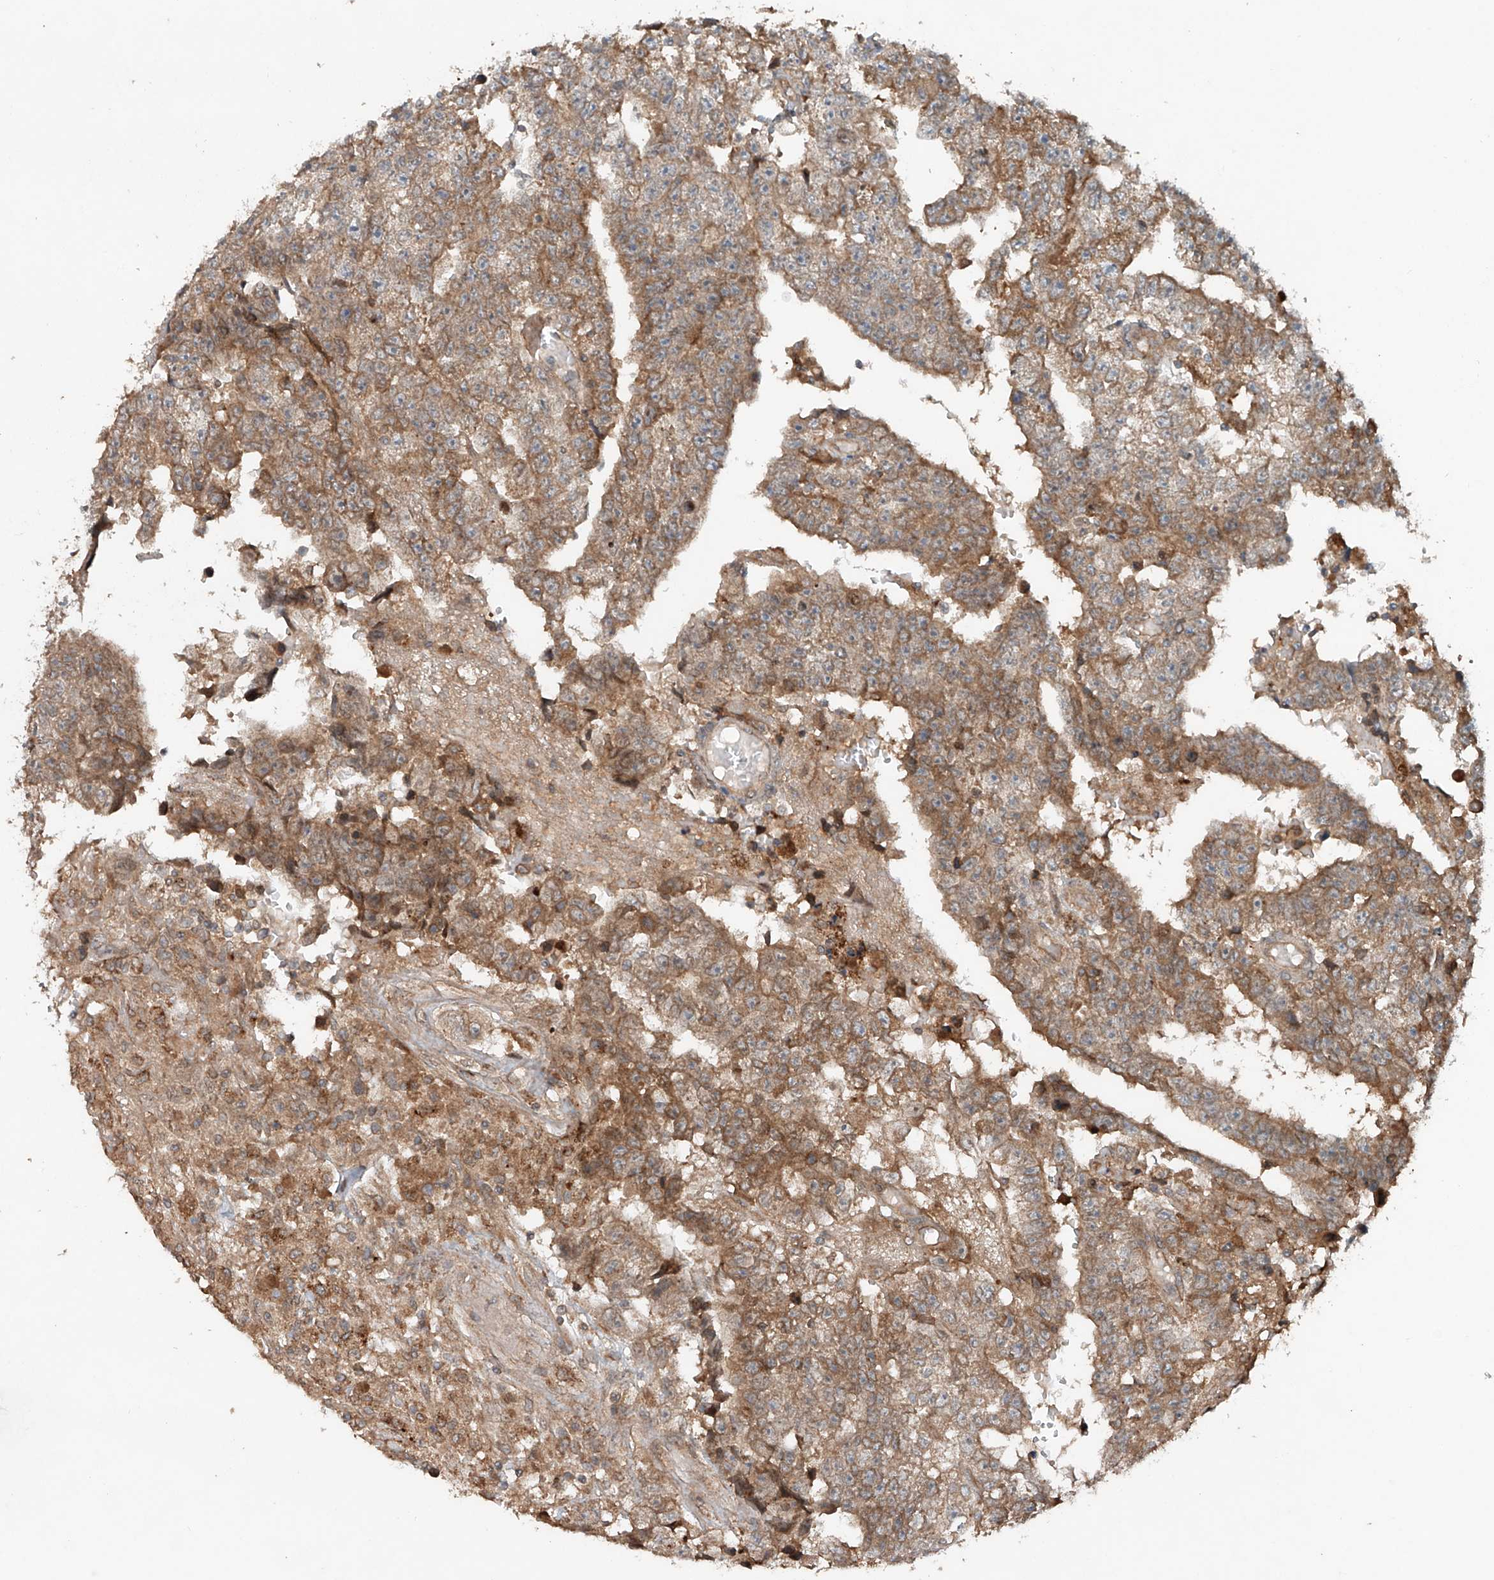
{"staining": {"intensity": "moderate", "quantity": ">75%", "location": "cytoplasmic/membranous"}, "tissue": "testis cancer", "cell_type": "Tumor cells", "image_type": "cancer", "snomed": [{"axis": "morphology", "description": "Carcinoma, Embryonal, NOS"}, {"axis": "topography", "description": "Testis"}], "caption": "Testis cancer (embryonal carcinoma) tissue exhibits moderate cytoplasmic/membranous staining in about >75% of tumor cells, visualized by immunohistochemistry. Using DAB (brown) and hematoxylin (blue) stains, captured at high magnification using brightfield microscopy.", "gene": "IER5", "patient": {"sex": "male", "age": 25}}